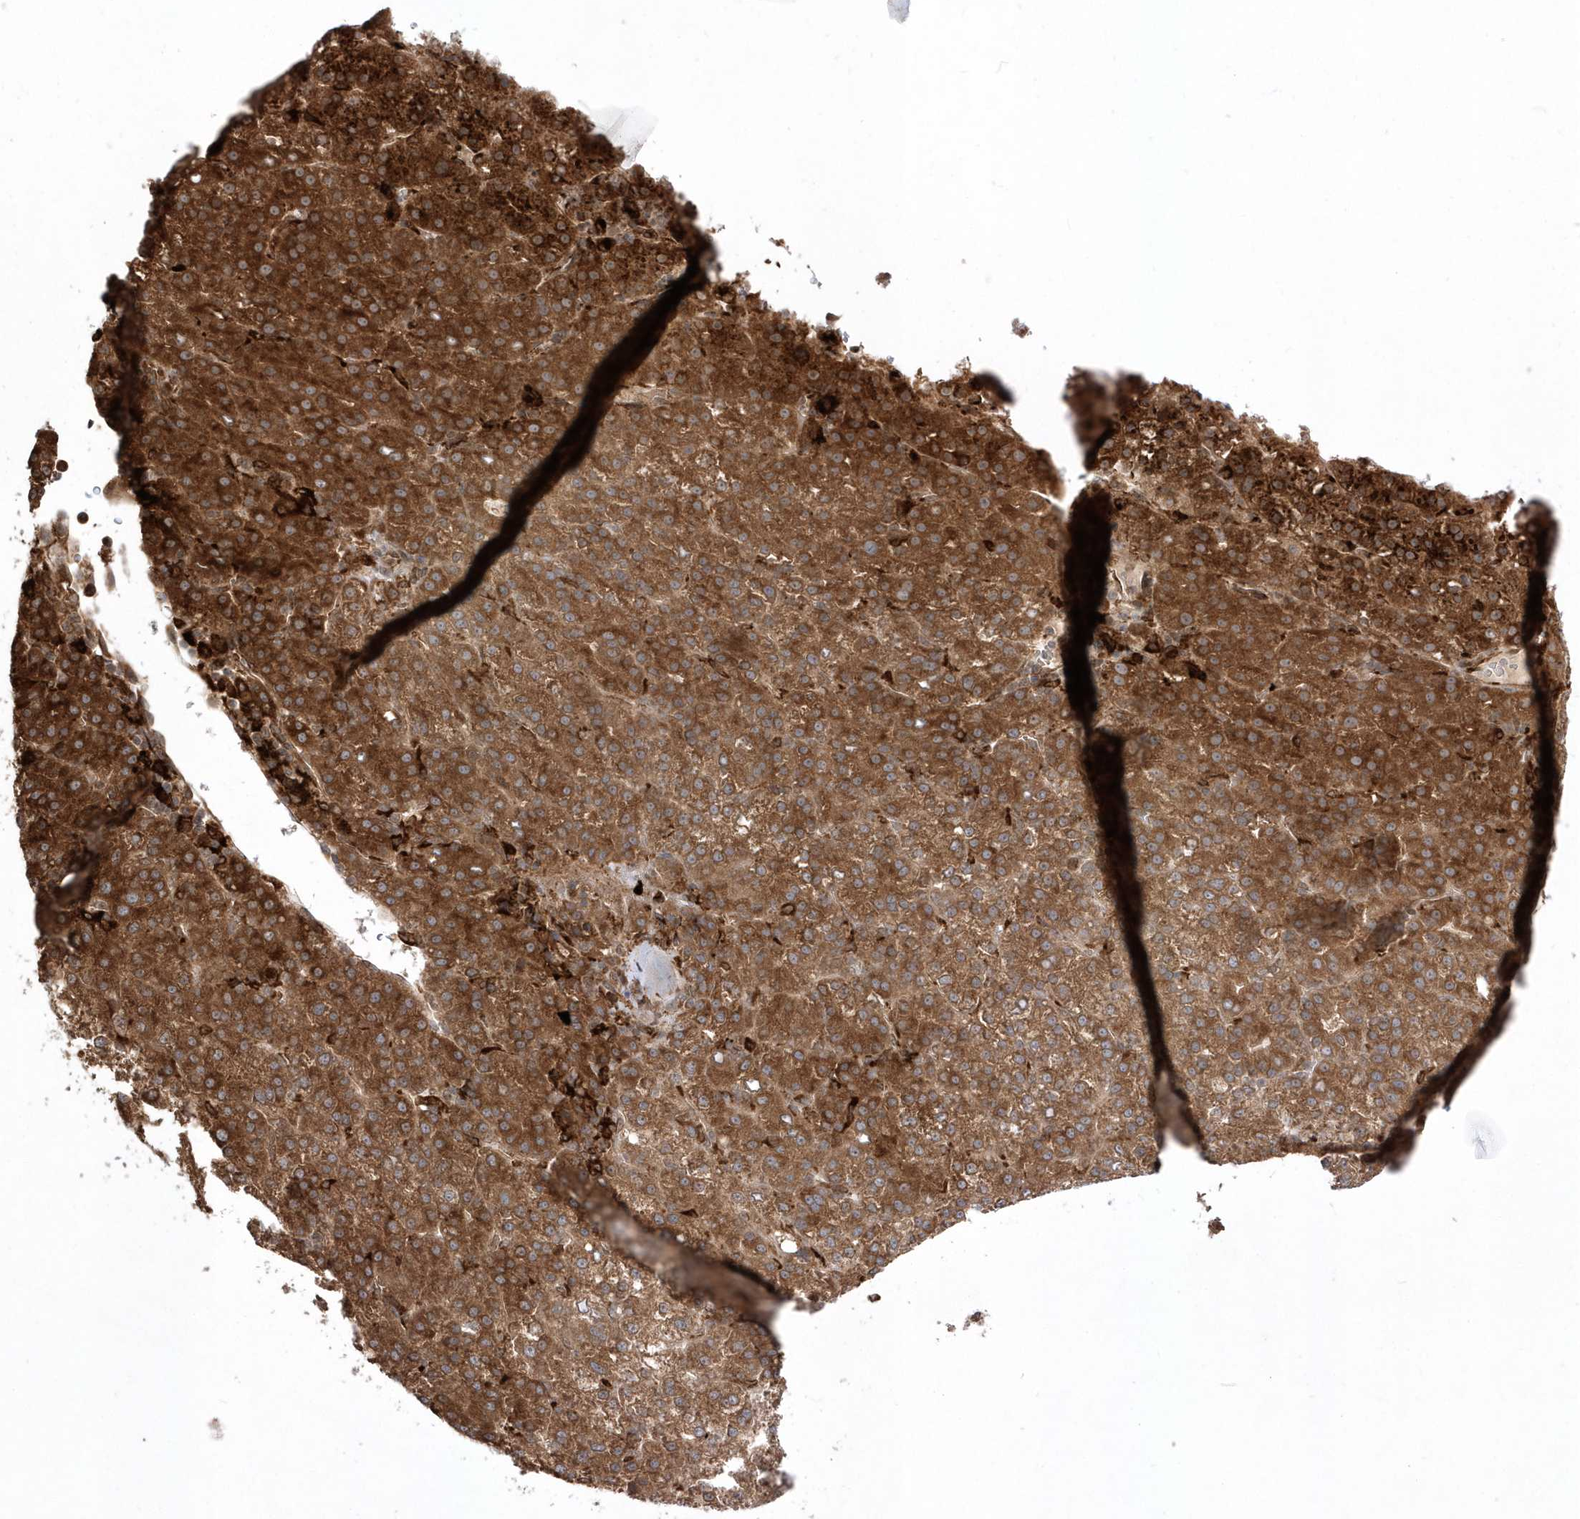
{"staining": {"intensity": "strong", "quantity": ">75%", "location": "cytoplasmic/membranous"}, "tissue": "liver cancer", "cell_type": "Tumor cells", "image_type": "cancer", "snomed": [{"axis": "morphology", "description": "Carcinoma, Hepatocellular, NOS"}, {"axis": "topography", "description": "Liver"}], "caption": "Immunohistochemistry photomicrograph of neoplastic tissue: human hepatocellular carcinoma (liver) stained using immunohistochemistry (IHC) reveals high levels of strong protein expression localized specifically in the cytoplasmic/membranous of tumor cells, appearing as a cytoplasmic/membranous brown color.", "gene": "EPC2", "patient": {"sex": "female", "age": 58}}